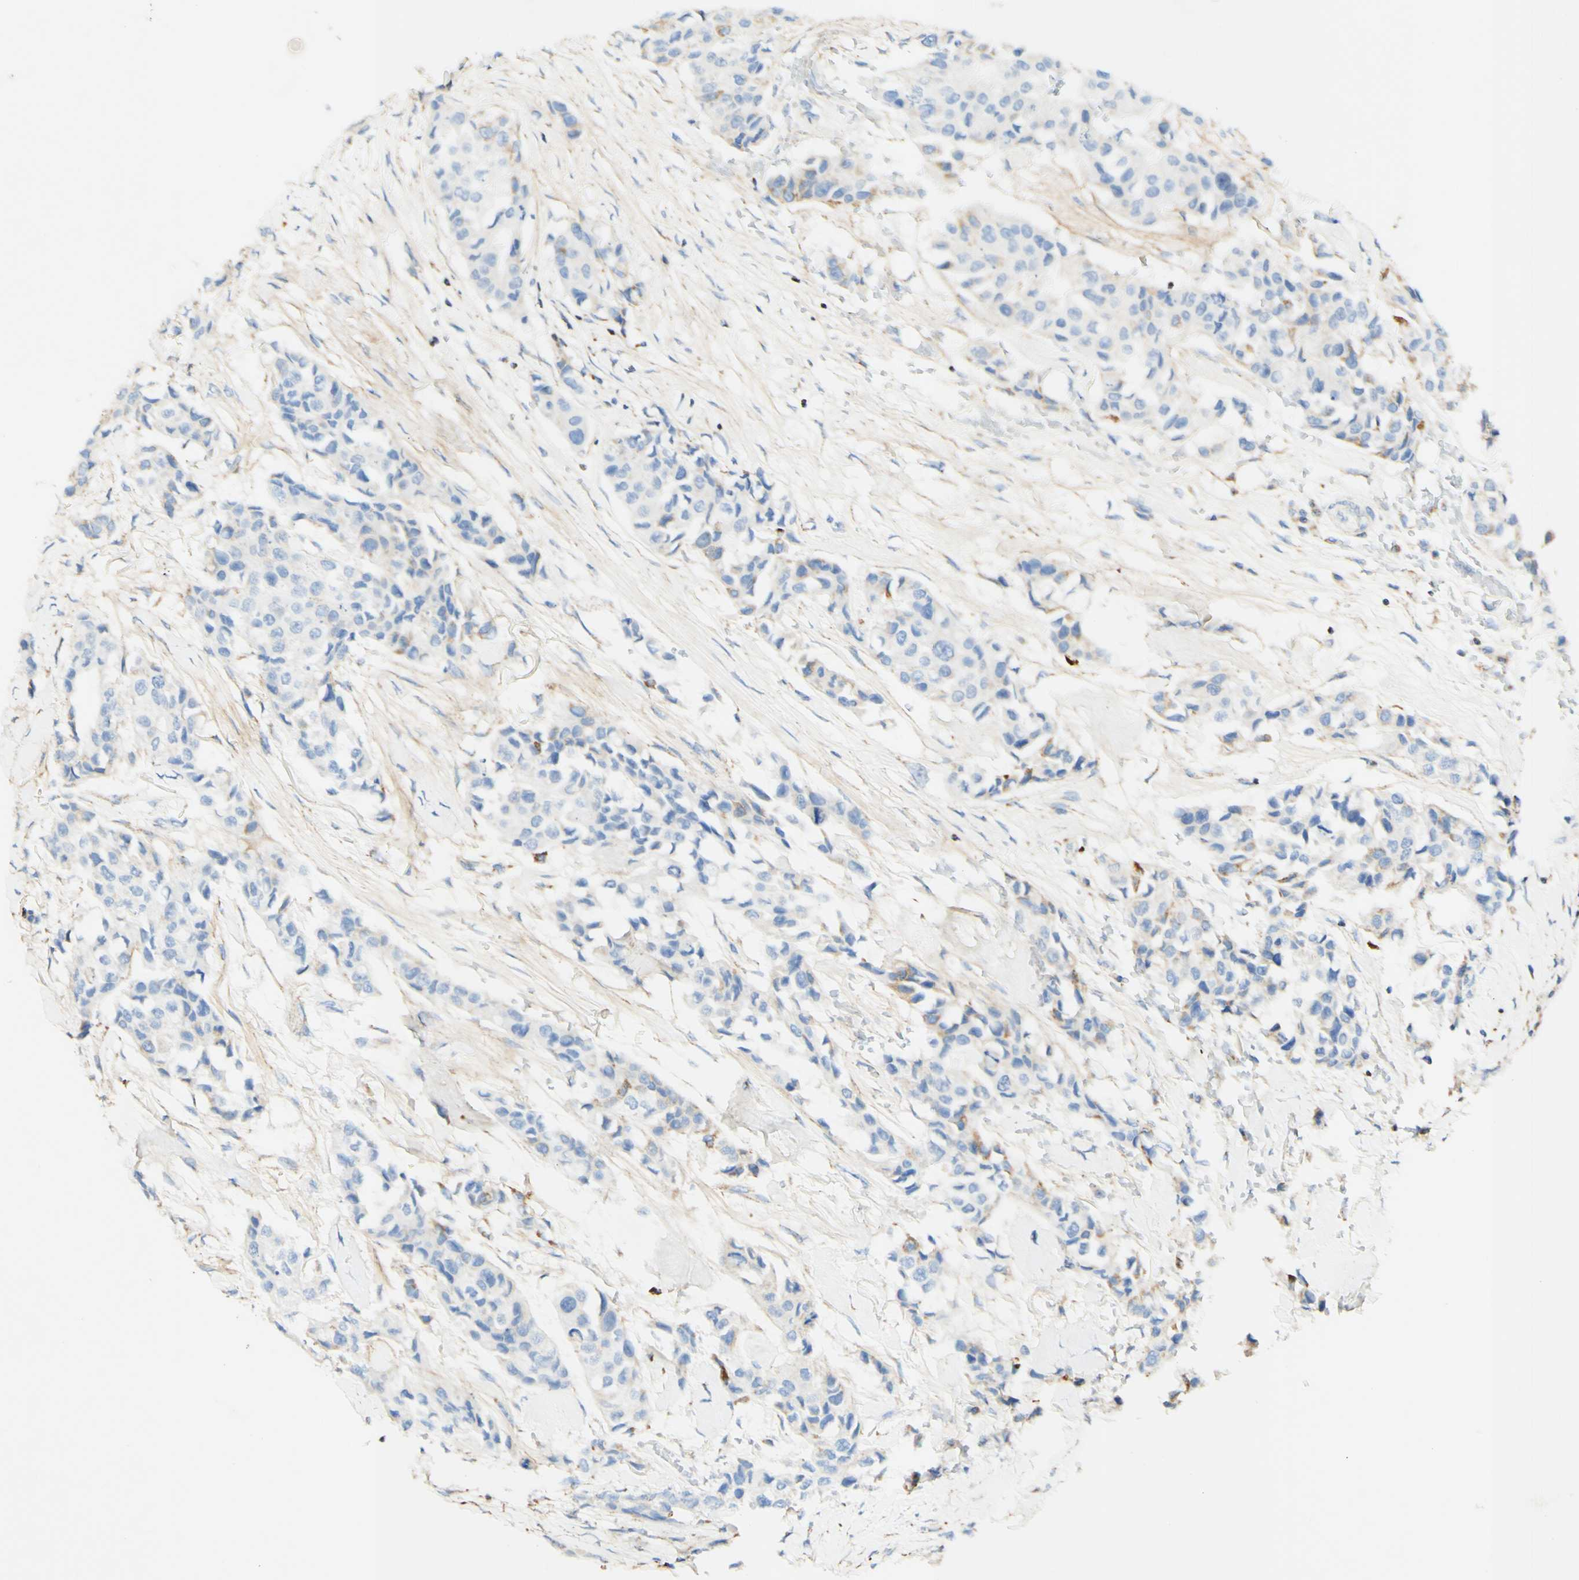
{"staining": {"intensity": "weak", "quantity": "<25%", "location": "cytoplasmic/membranous"}, "tissue": "breast cancer", "cell_type": "Tumor cells", "image_type": "cancer", "snomed": [{"axis": "morphology", "description": "Duct carcinoma"}, {"axis": "topography", "description": "Breast"}], "caption": "IHC image of neoplastic tissue: breast cancer stained with DAB reveals no significant protein staining in tumor cells.", "gene": "OXCT1", "patient": {"sex": "female", "age": 80}}